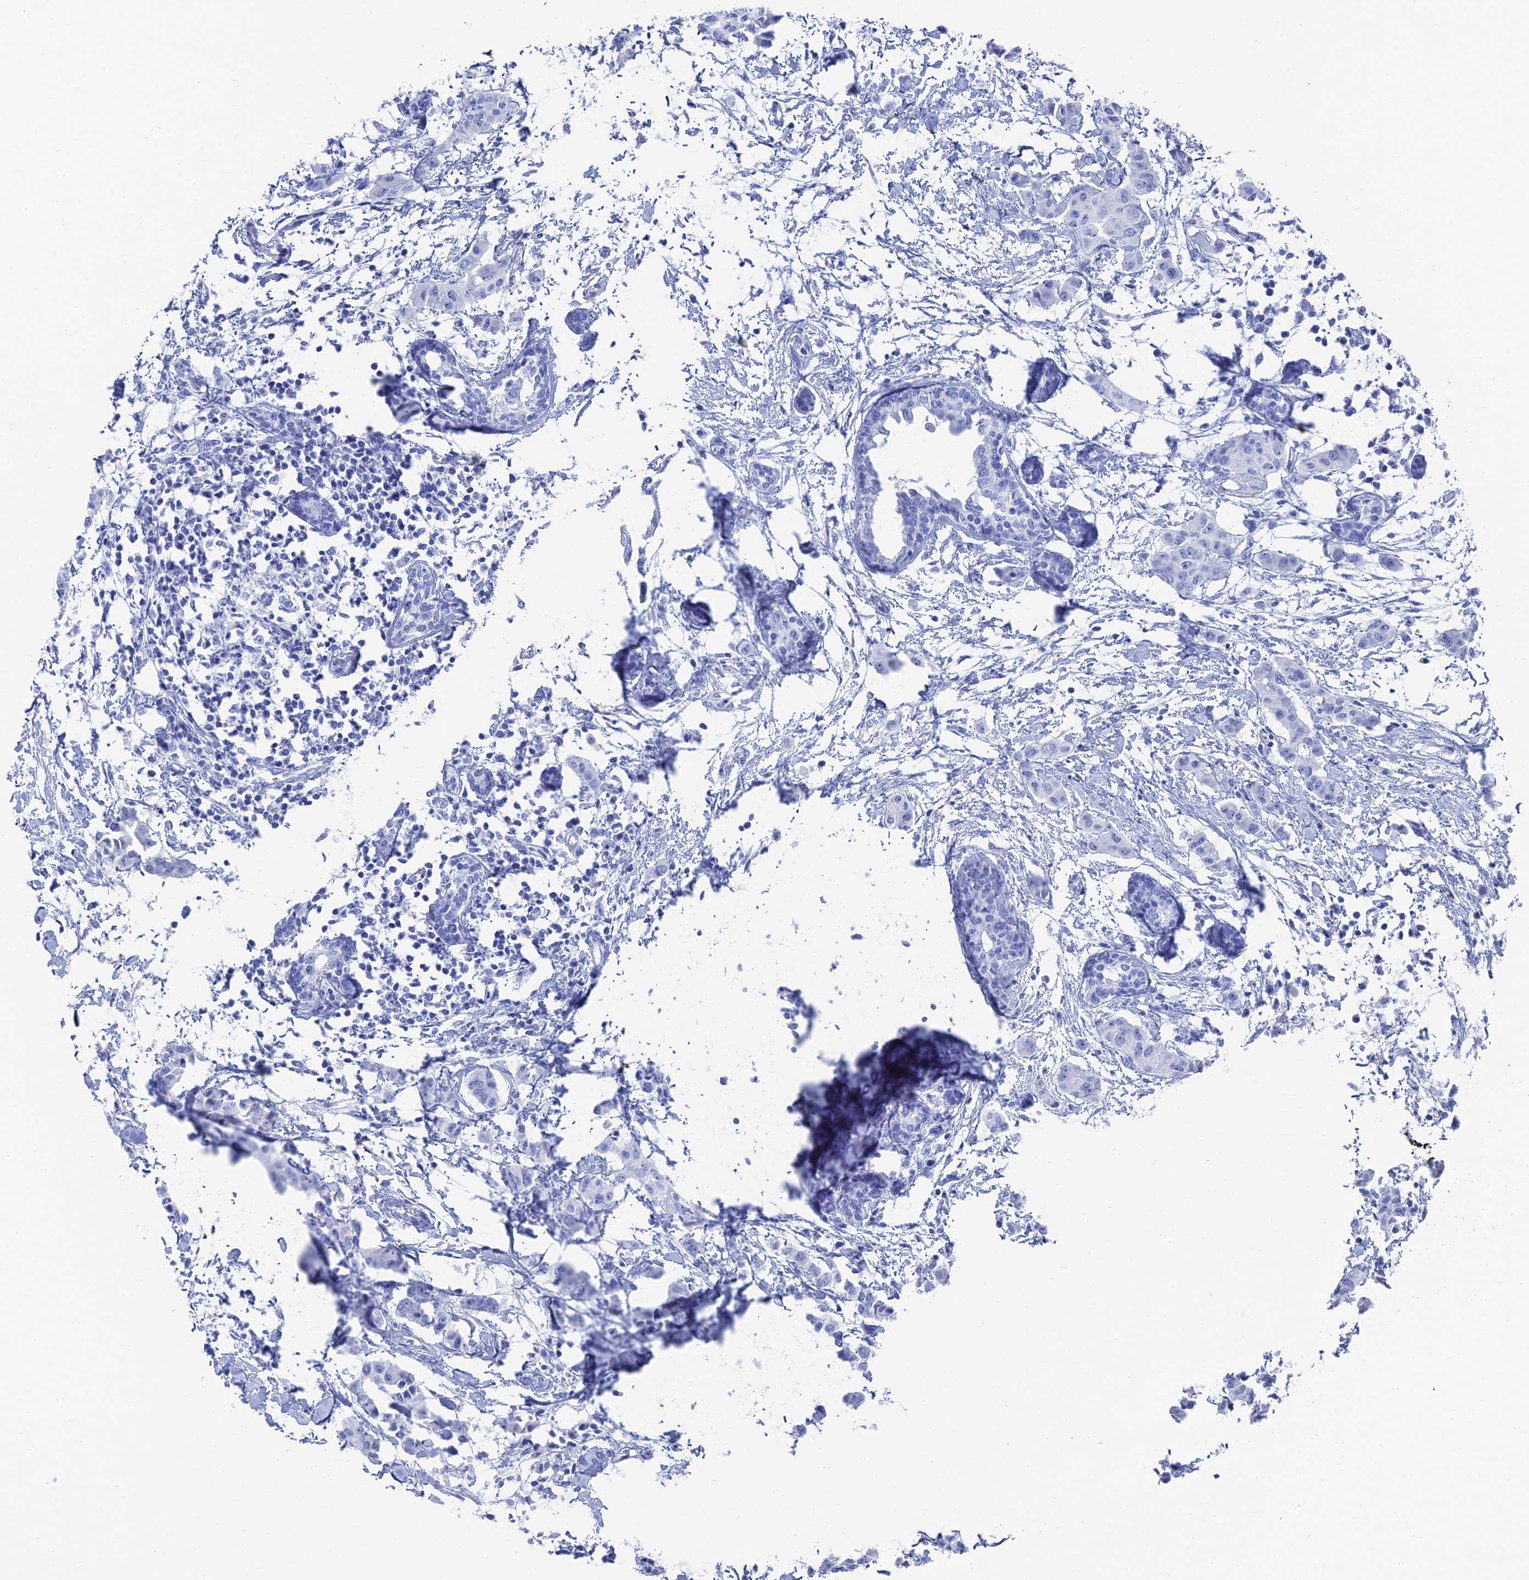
{"staining": {"intensity": "negative", "quantity": "none", "location": "none"}, "tissue": "breast cancer", "cell_type": "Tumor cells", "image_type": "cancer", "snomed": [{"axis": "morphology", "description": "Duct carcinoma"}, {"axis": "topography", "description": "Breast"}], "caption": "IHC photomicrograph of human intraductal carcinoma (breast) stained for a protein (brown), which shows no staining in tumor cells.", "gene": "ENPP3", "patient": {"sex": "female", "age": 40}}